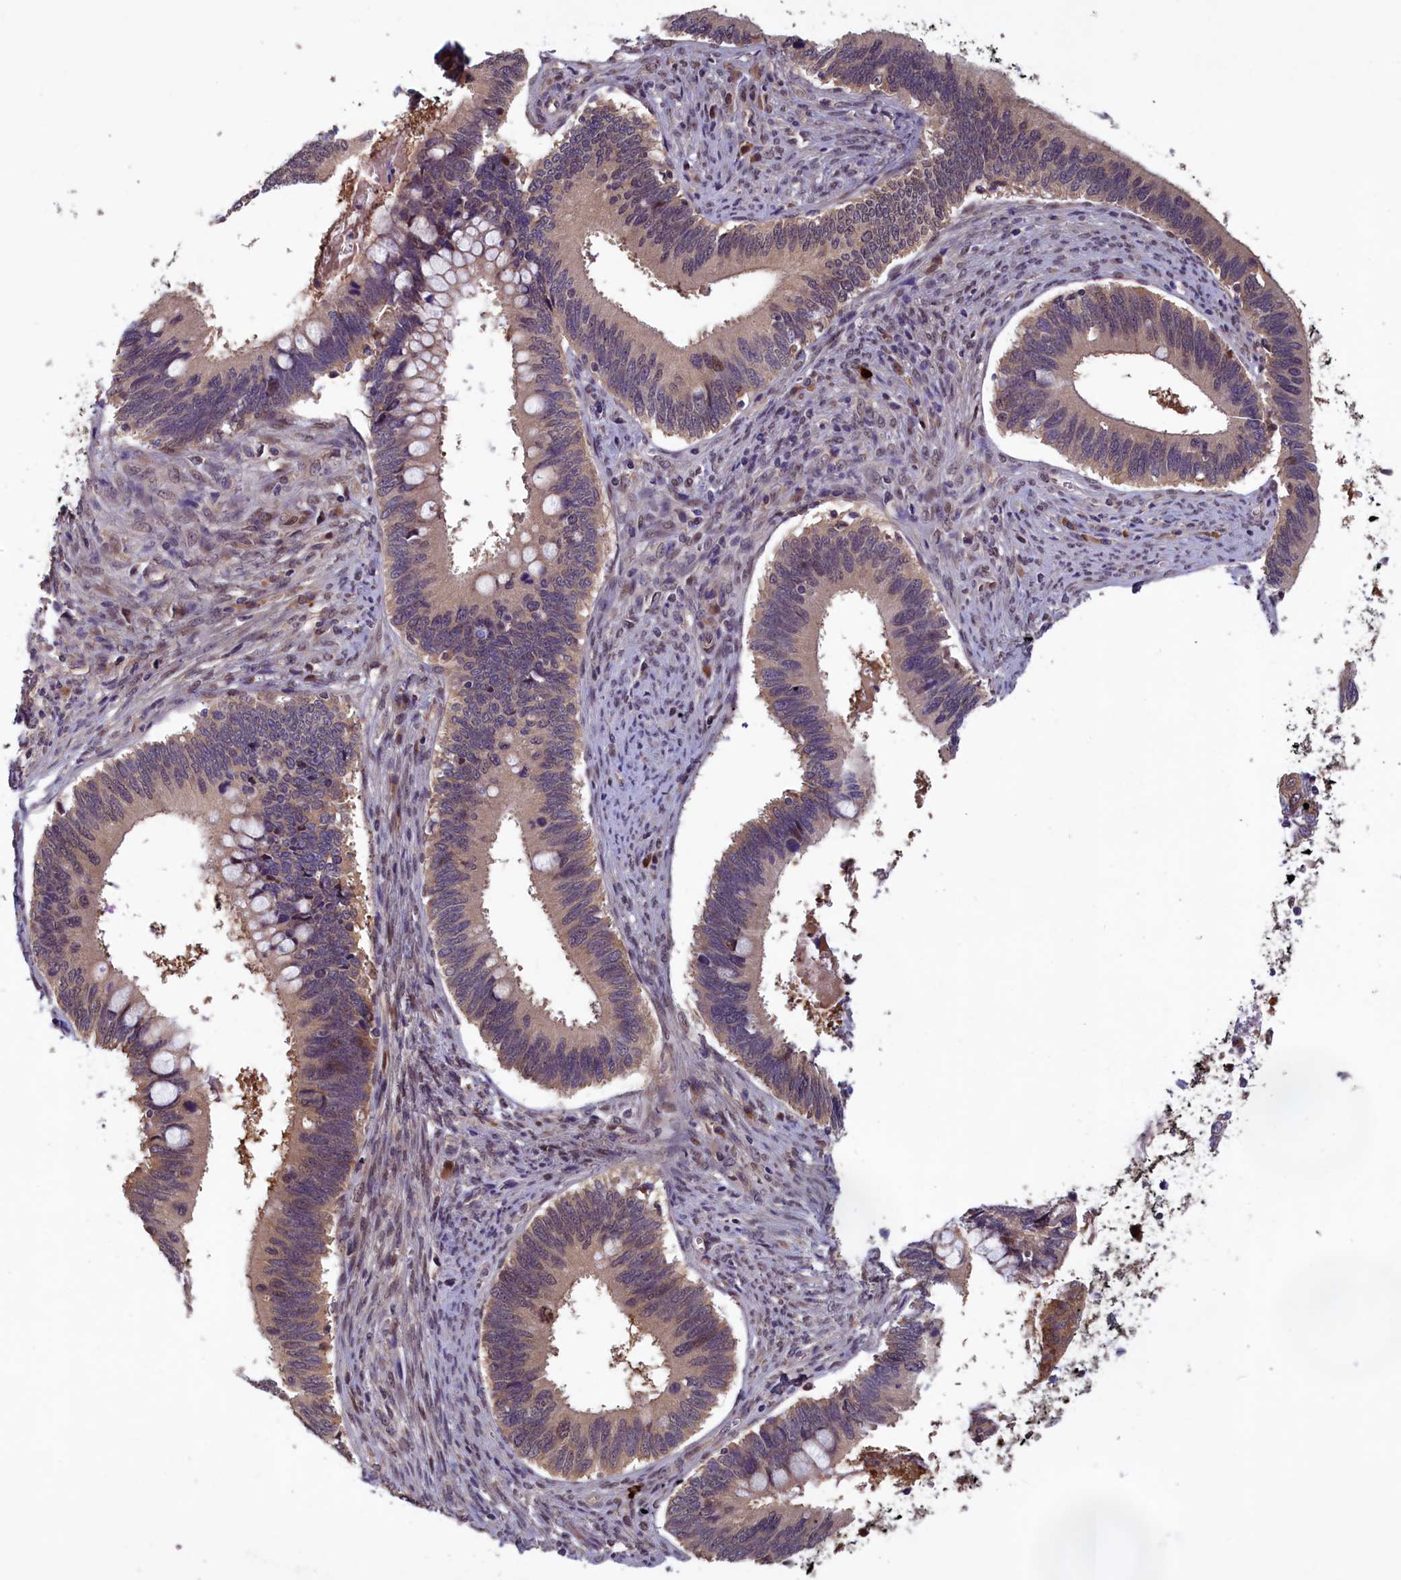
{"staining": {"intensity": "weak", "quantity": "<25%", "location": "cytoplasmic/membranous"}, "tissue": "cervical cancer", "cell_type": "Tumor cells", "image_type": "cancer", "snomed": [{"axis": "morphology", "description": "Adenocarcinoma, NOS"}, {"axis": "topography", "description": "Cervix"}], "caption": "DAB (3,3'-diaminobenzidine) immunohistochemical staining of cervical cancer reveals no significant expression in tumor cells.", "gene": "CCDC15", "patient": {"sex": "female", "age": 42}}